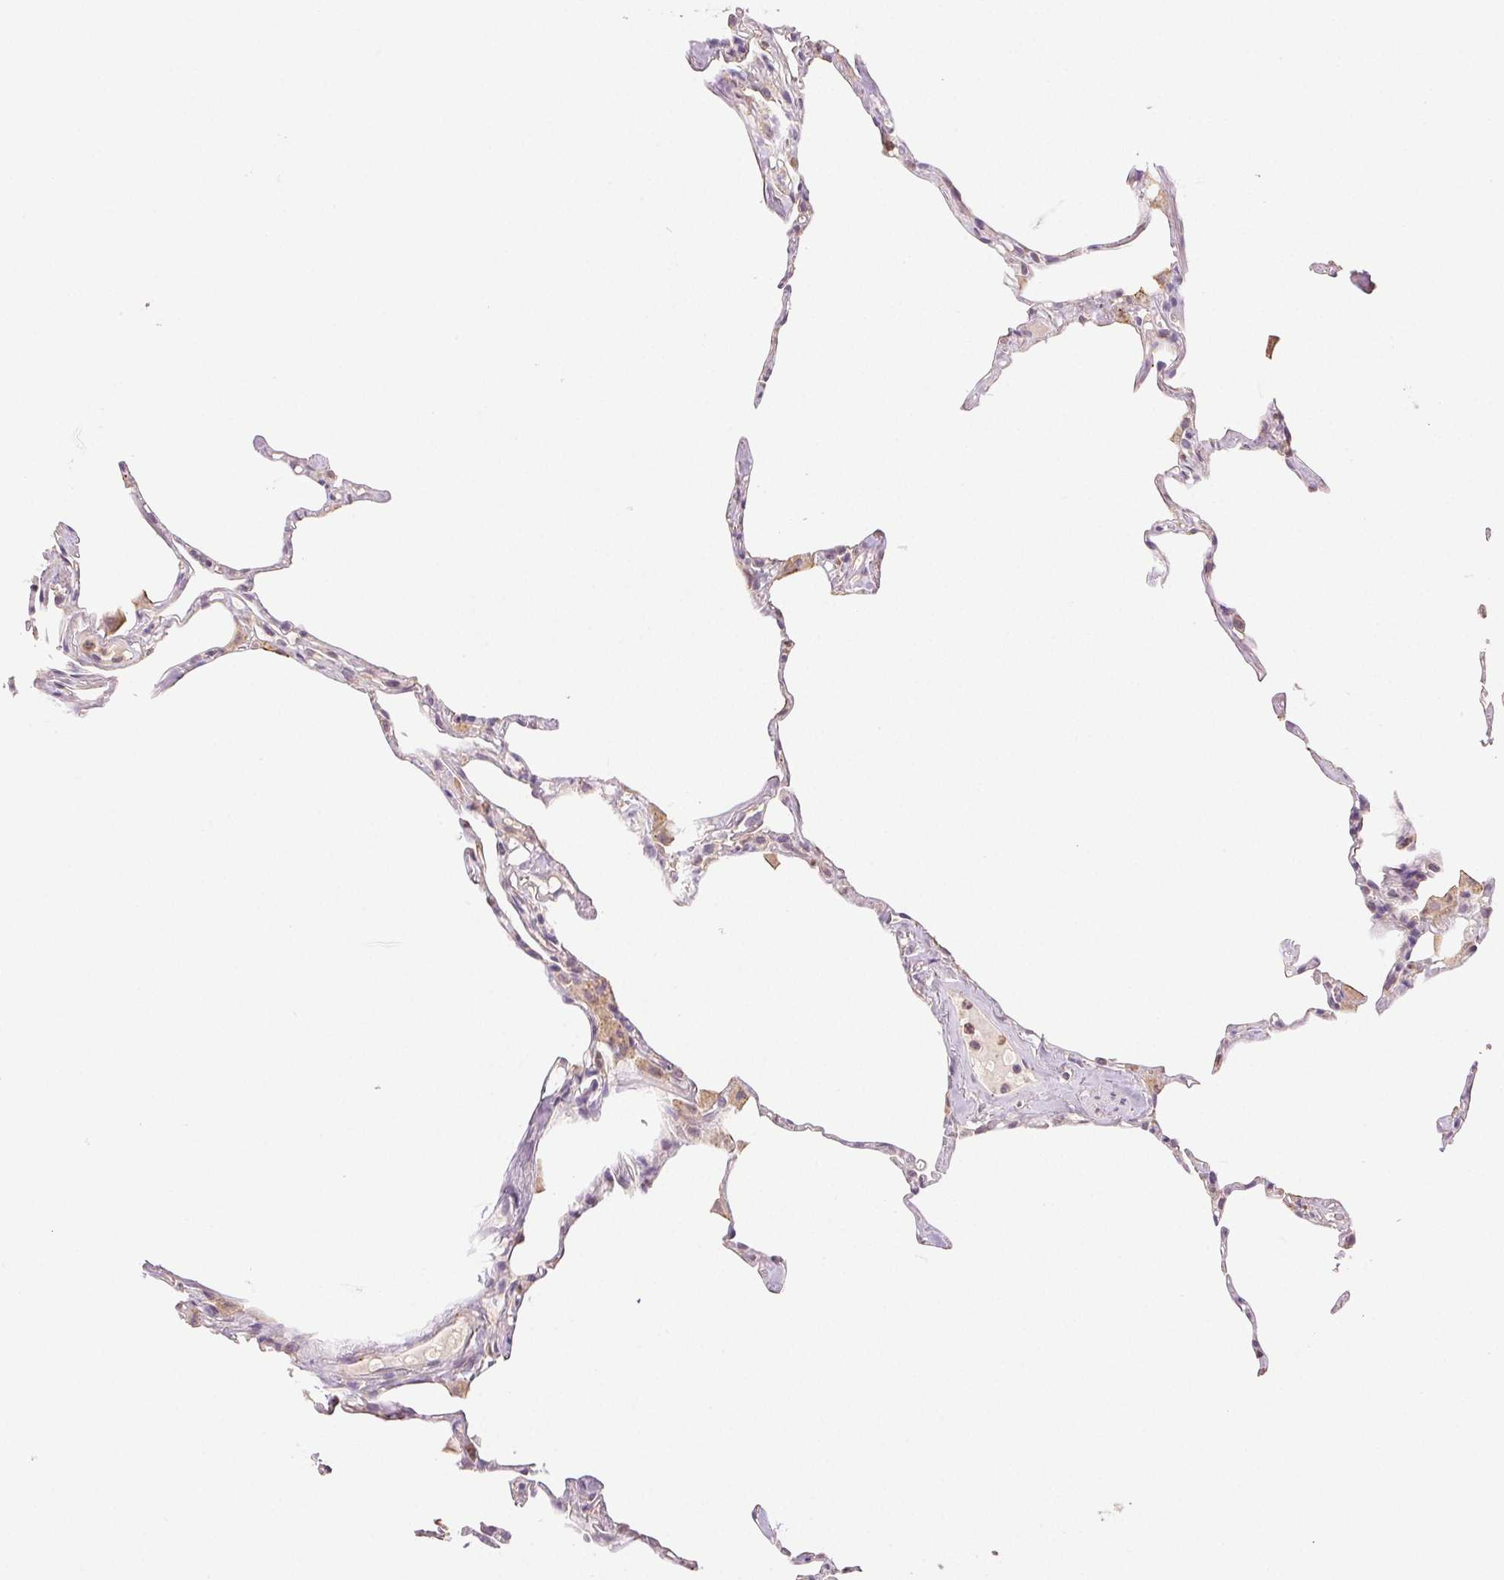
{"staining": {"intensity": "negative", "quantity": "none", "location": "none"}, "tissue": "lung", "cell_type": "Alveolar cells", "image_type": "normal", "snomed": [{"axis": "morphology", "description": "Normal tissue, NOS"}, {"axis": "topography", "description": "Lung"}], "caption": "DAB (3,3'-diaminobenzidine) immunohistochemical staining of benign human lung demonstrates no significant positivity in alveolar cells.", "gene": "TMEM253", "patient": {"sex": "male", "age": 65}}